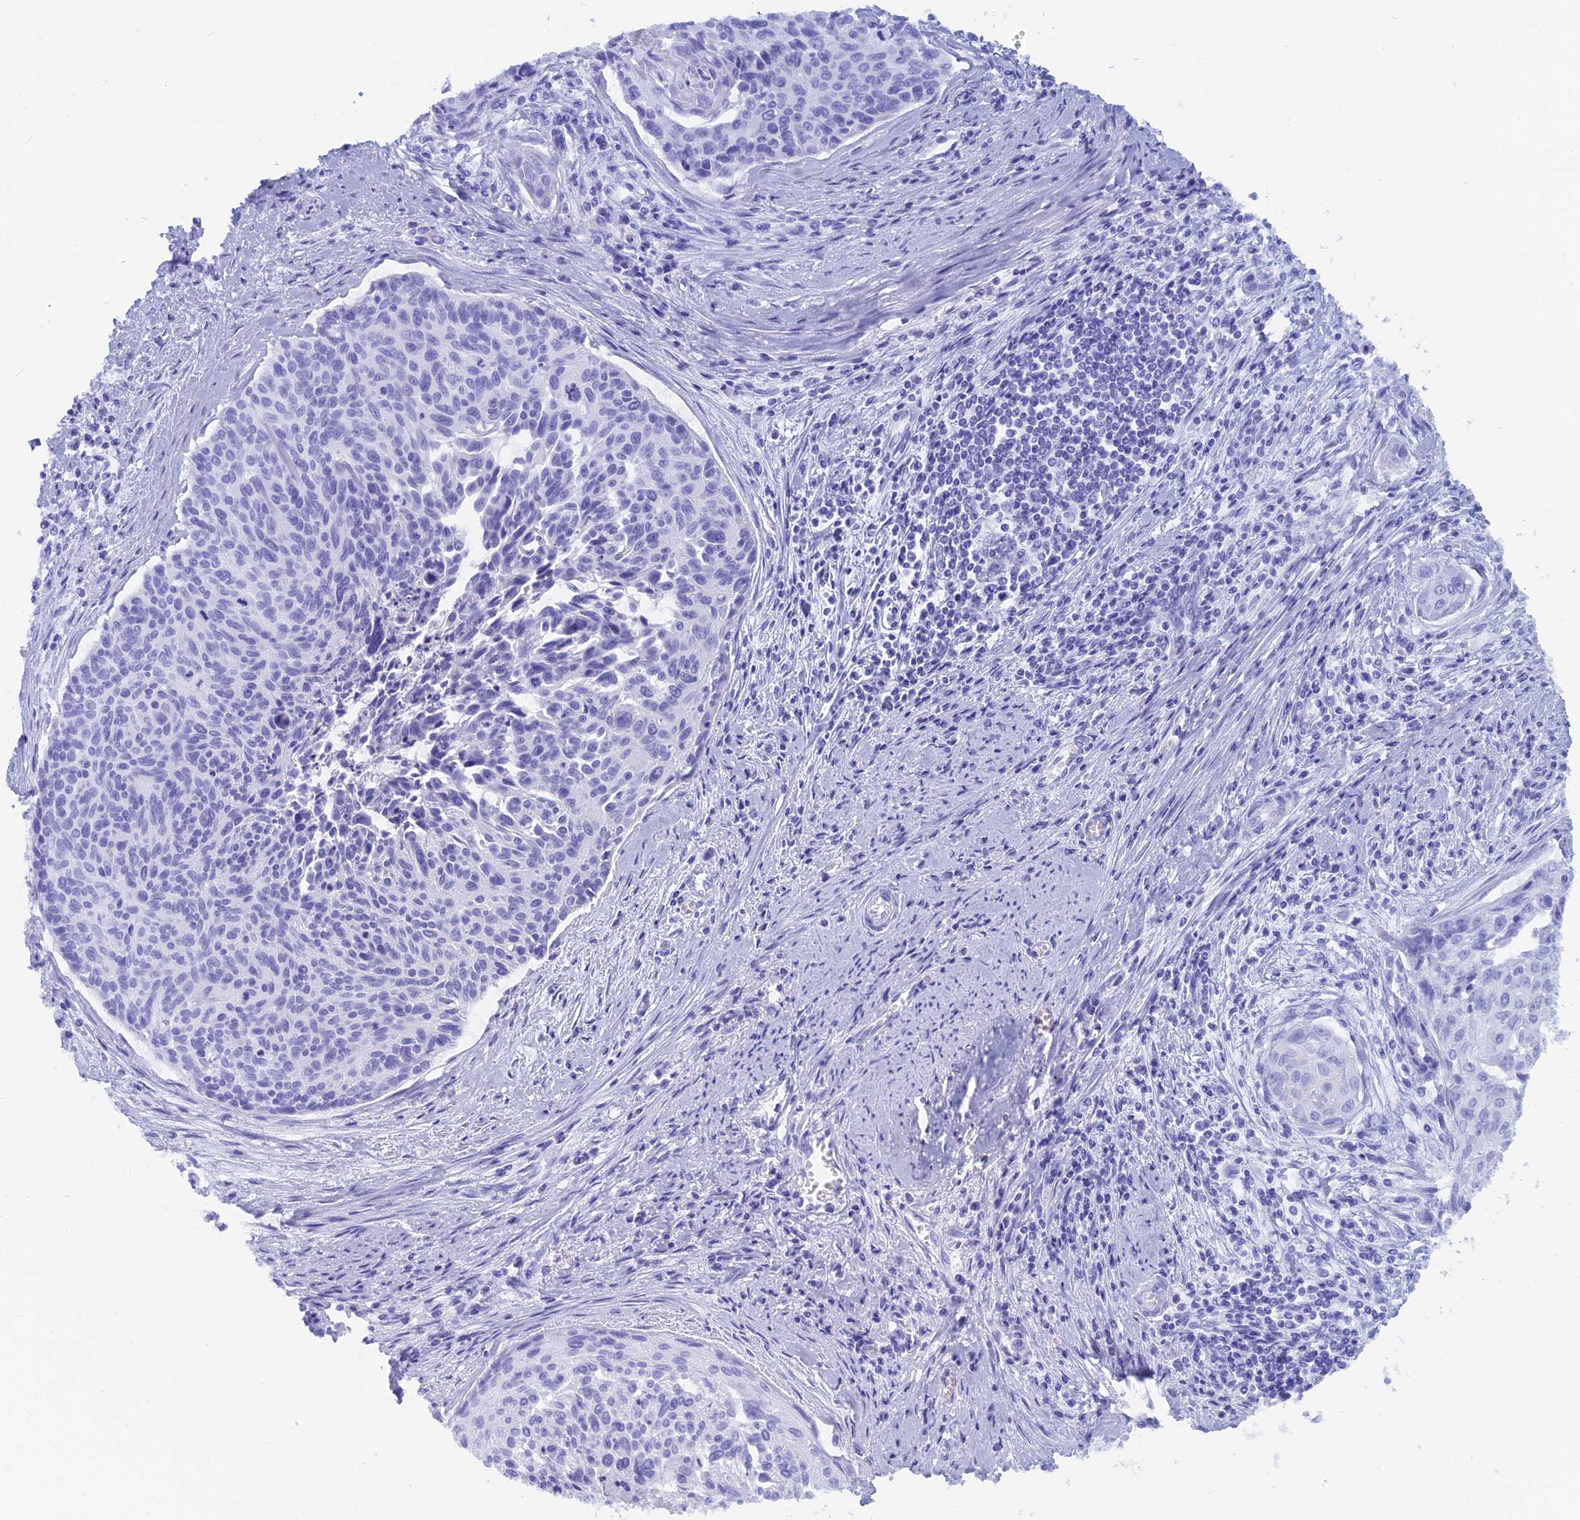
{"staining": {"intensity": "negative", "quantity": "none", "location": "none"}, "tissue": "cervical cancer", "cell_type": "Tumor cells", "image_type": "cancer", "snomed": [{"axis": "morphology", "description": "Squamous cell carcinoma, NOS"}, {"axis": "topography", "description": "Cervix"}], "caption": "IHC histopathology image of cervical cancer stained for a protein (brown), which exhibits no positivity in tumor cells.", "gene": "CAPS", "patient": {"sex": "female", "age": 55}}